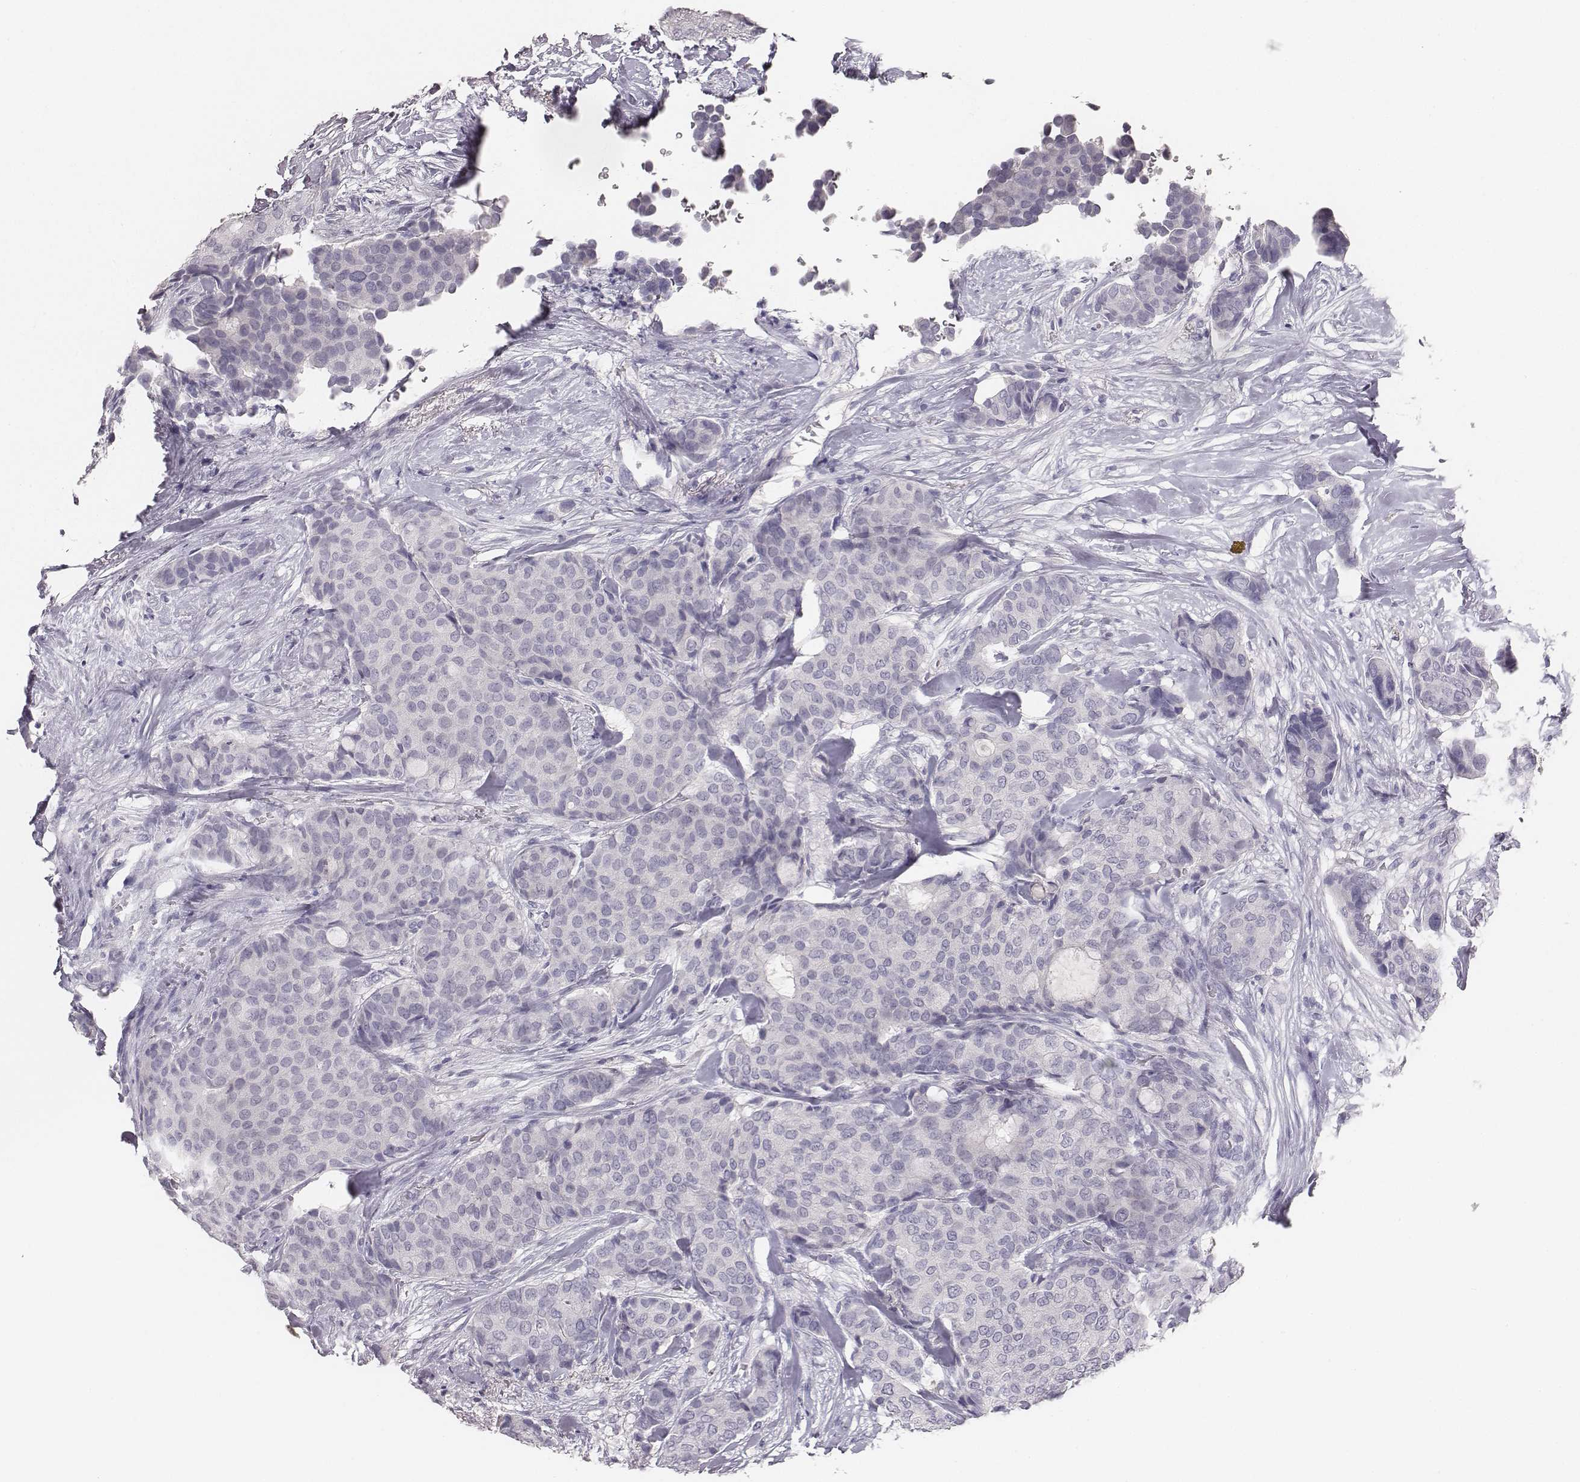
{"staining": {"intensity": "negative", "quantity": "none", "location": "none"}, "tissue": "breast cancer", "cell_type": "Tumor cells", "image_type": "cancer", "snomed": [{"axis": "morphology", "description": "Duct carcinoma"}, {"axis": "topography", "description": "Breast"}], "caption": "There is no significant staining in tumor cells of breast cancer (infiltrating ductal carcinoma).", "gene": "MYH6", "patient": {"sex": "female", "age": 75}}